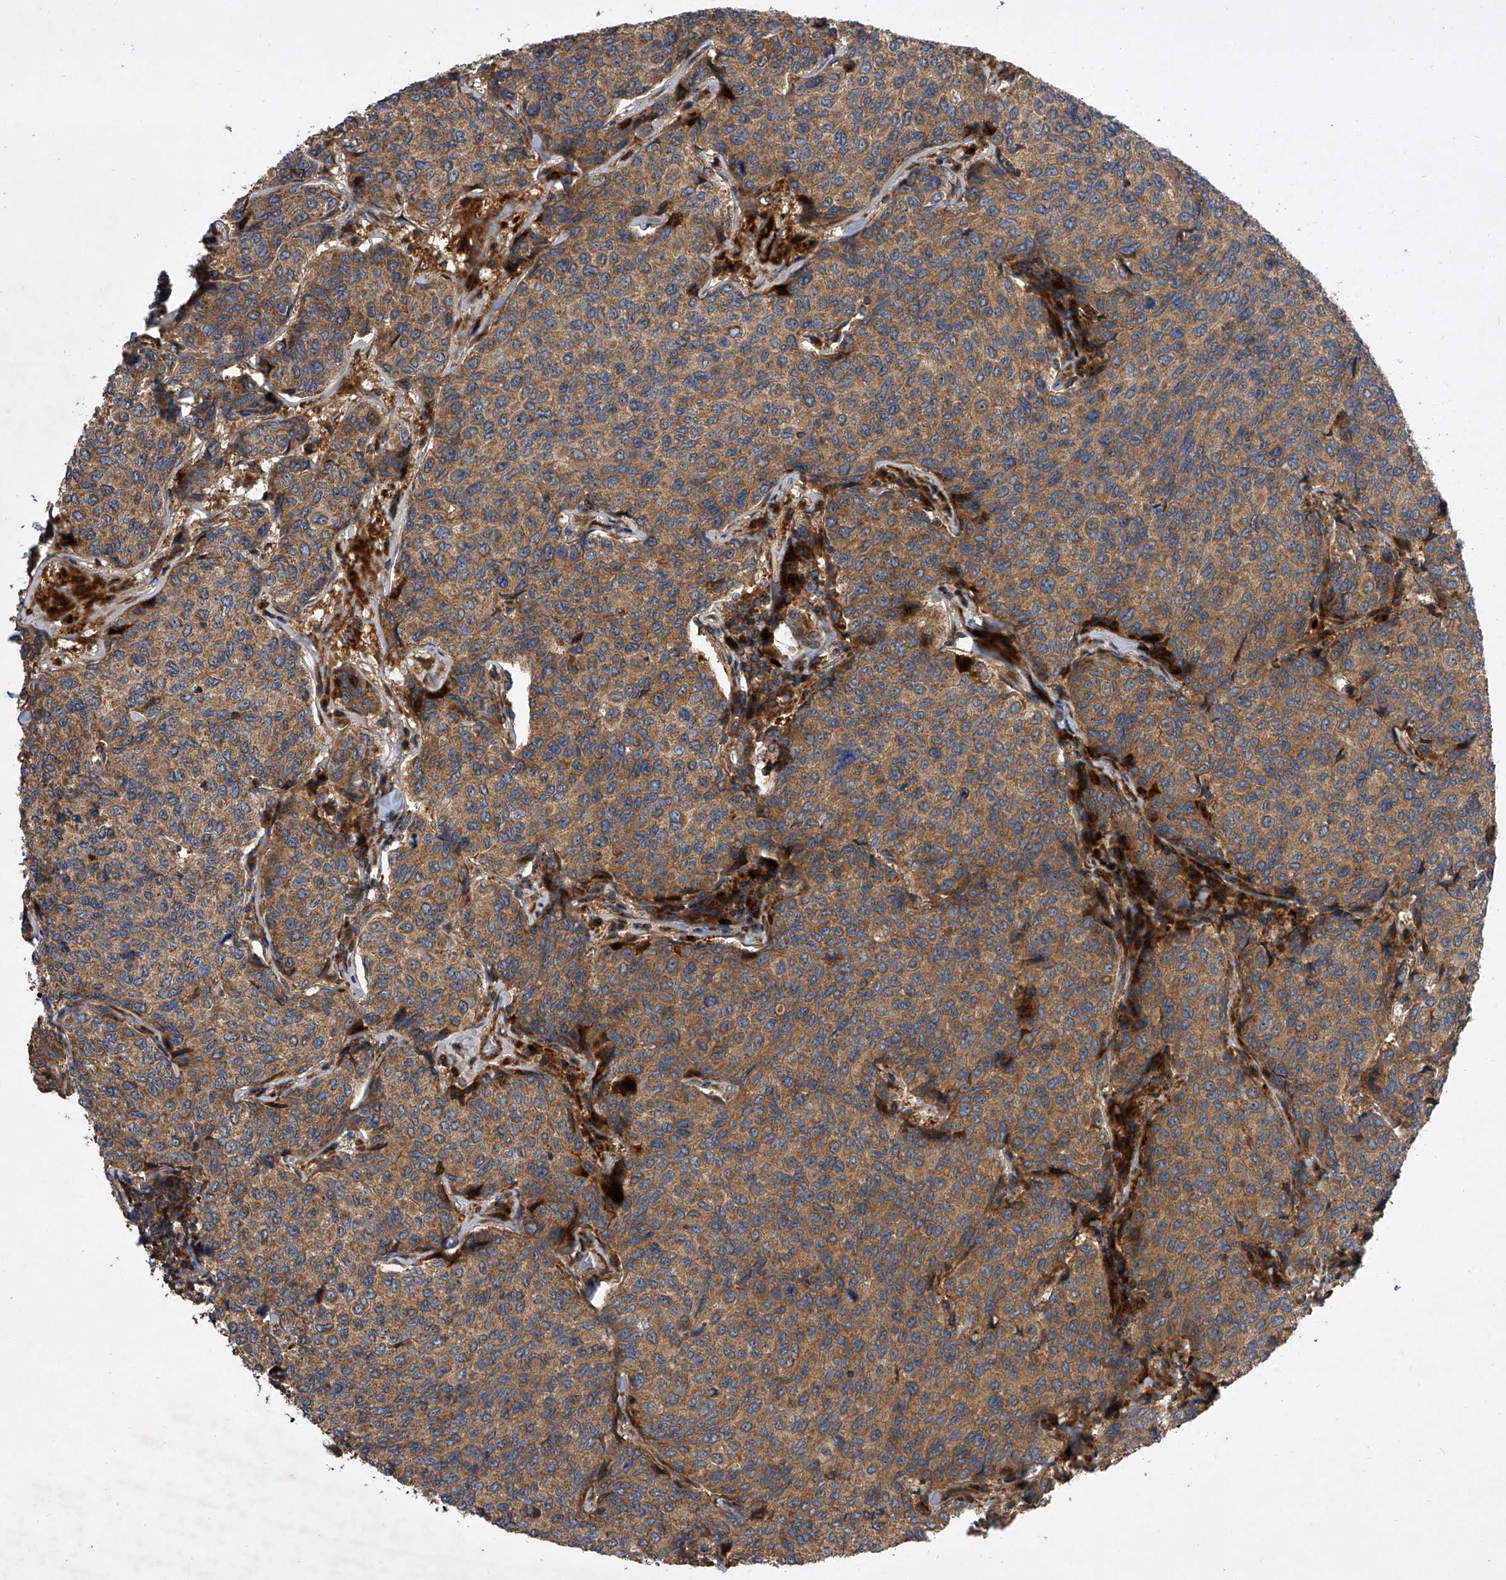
{"staining": {"intensity": "moderate", "quantity": ">75%", "location": "cytoplasmic/membranous"}, "tissue": "breast cancer", "cell_type": "Tumor cells", "image_type": "cancer", "snomed": [{"axis": "morphology", "description": "Duct carcinoma"}, {"axis": "topography", "description": "Breast"}], "caption": "Human infiltrating ductal carcinoma (breast) stained for a protein (brown) demonstrates moderate cytoplasmic/membranous positive expression in about >75% of tumor cells.", "gene": "USP47", "patient": {"sex": "female", "age": 55}}